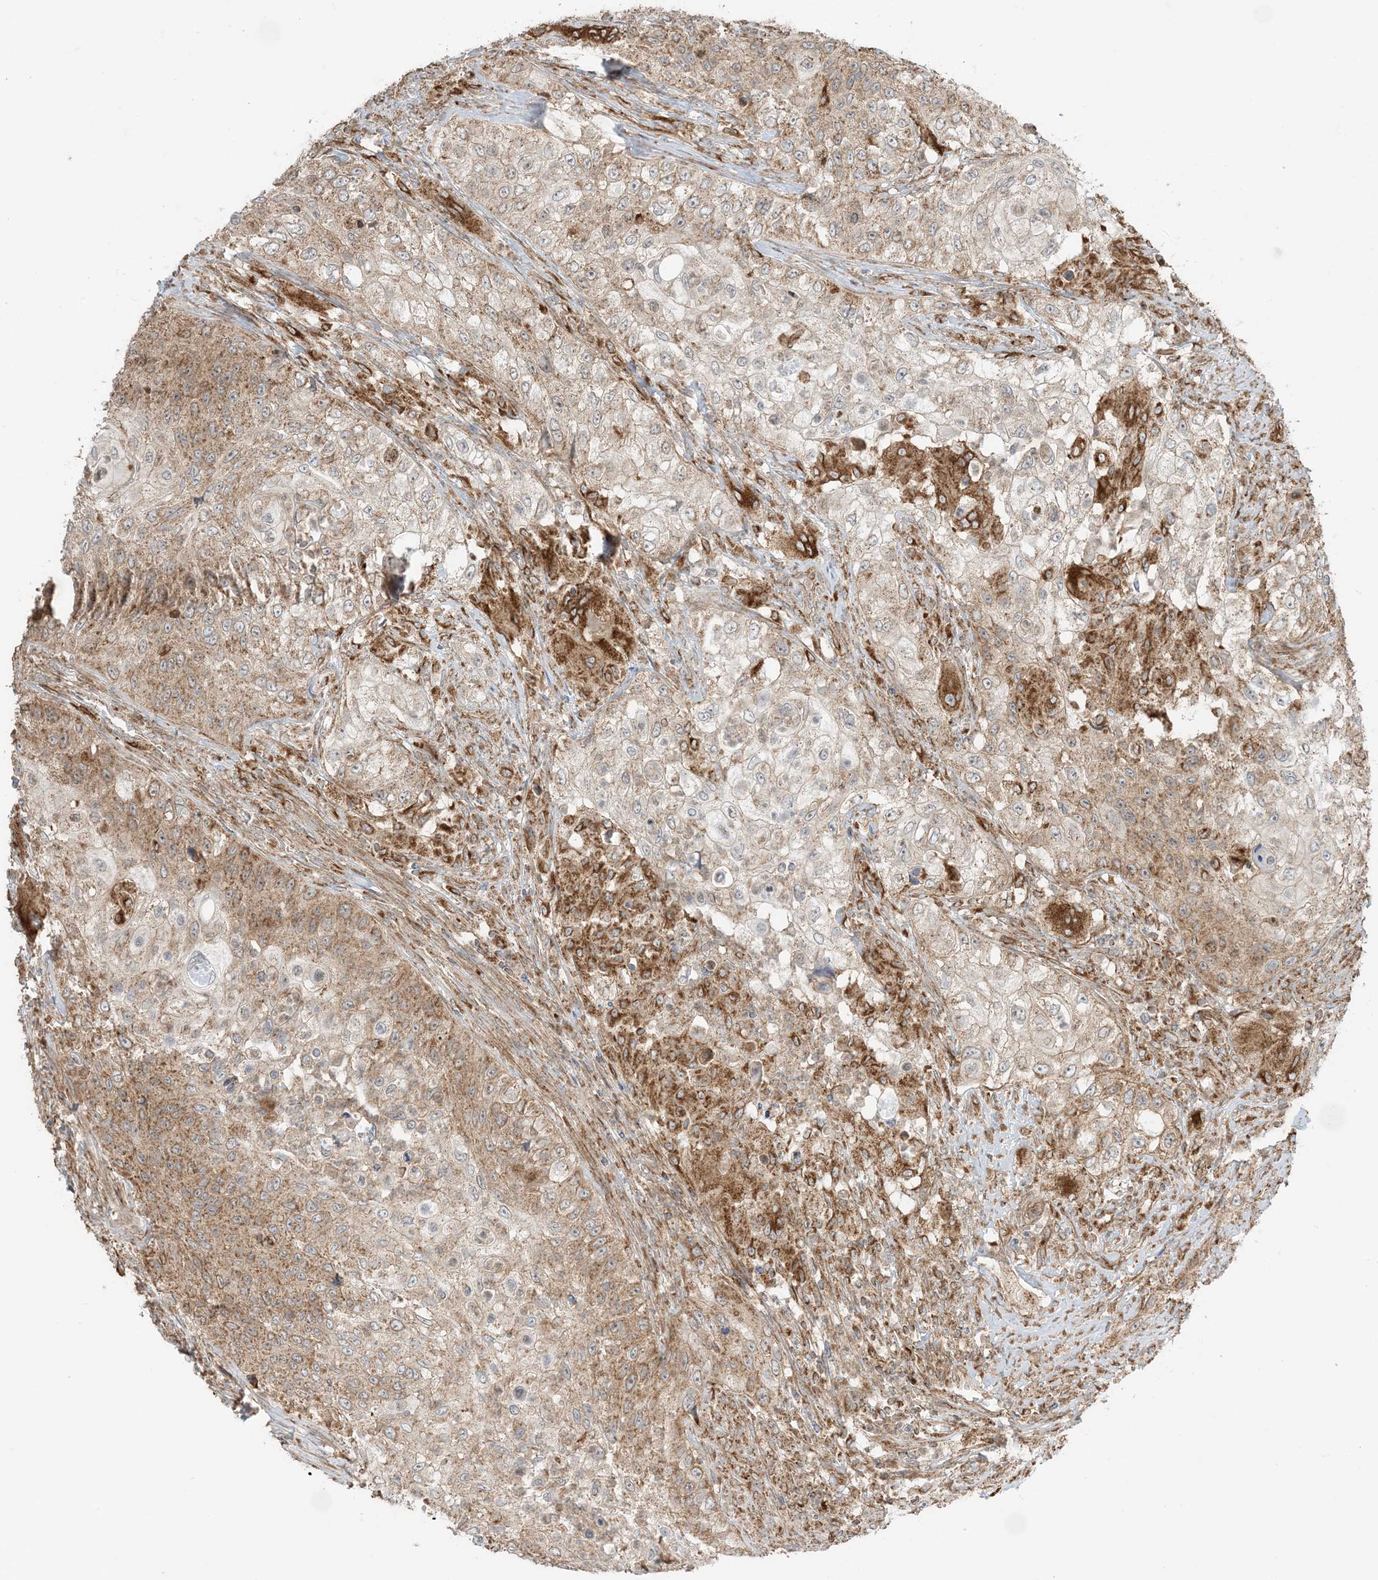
{"staining": {"intensity": "moderate", "quantity": ">75%", "location": "cytoplasmic/membranous"}, "tissue": "urothelial cancer", "cell_type": "Tumor cells", "image_type": "cancer", "snomed": [{"axis": "morphology", "description": "Urothelial carcinoma, High grade"}, {"axis": "topography", "description": "Urinary bladder"}], "caption": "Brown immunohistochemical staining in urothelial carcinoma (high-grade) demonstrates moderate cytoplasmic/membranous positivity in about >75% of tumor cells.", "gene": "N4BP3", "patient": {"sex": "female", "age": 60}}